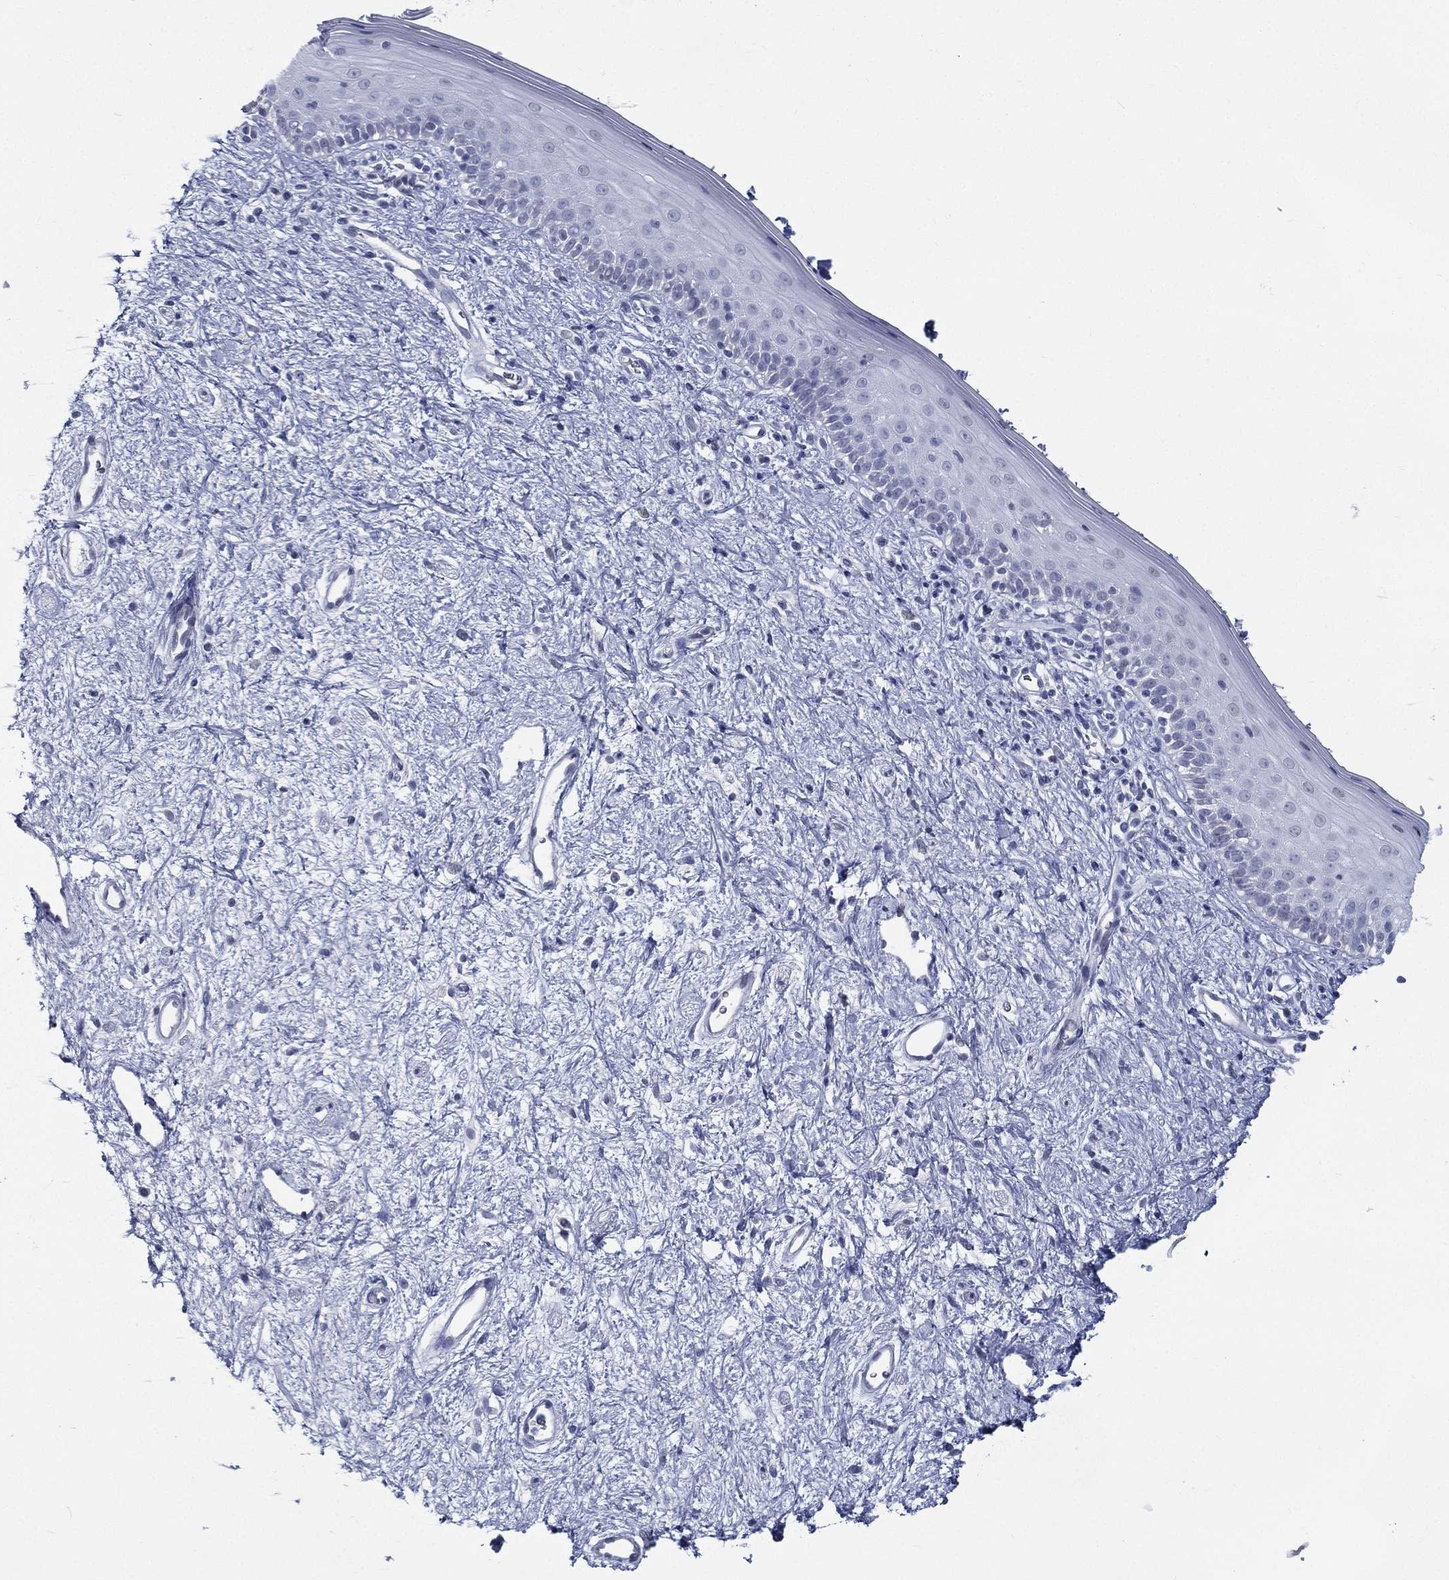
{"staining": {"intensity": "negative", "quantity": "none", "location": "none"}, "tissue": "vagina", "cell_type": "Squamous epithelial cells", "image_type": "normal", "snomed": [{"axis": "morphology", "description": "Normal tissue, NOS"}, {"axis": "topography", "description": "Vagina"}], "caption": "The micrograph shows no significant staining in squamous epithelial cells of vagina. The staining was performed using DAB (3,3'-diaminobenzidine) to visualize the protein expression in brown, while the nuclei were stained in blue with hematoxylin (Magnification: 20x).", "gene": "RSPH4A", "patient": {"sex": "female", "age": 47}}